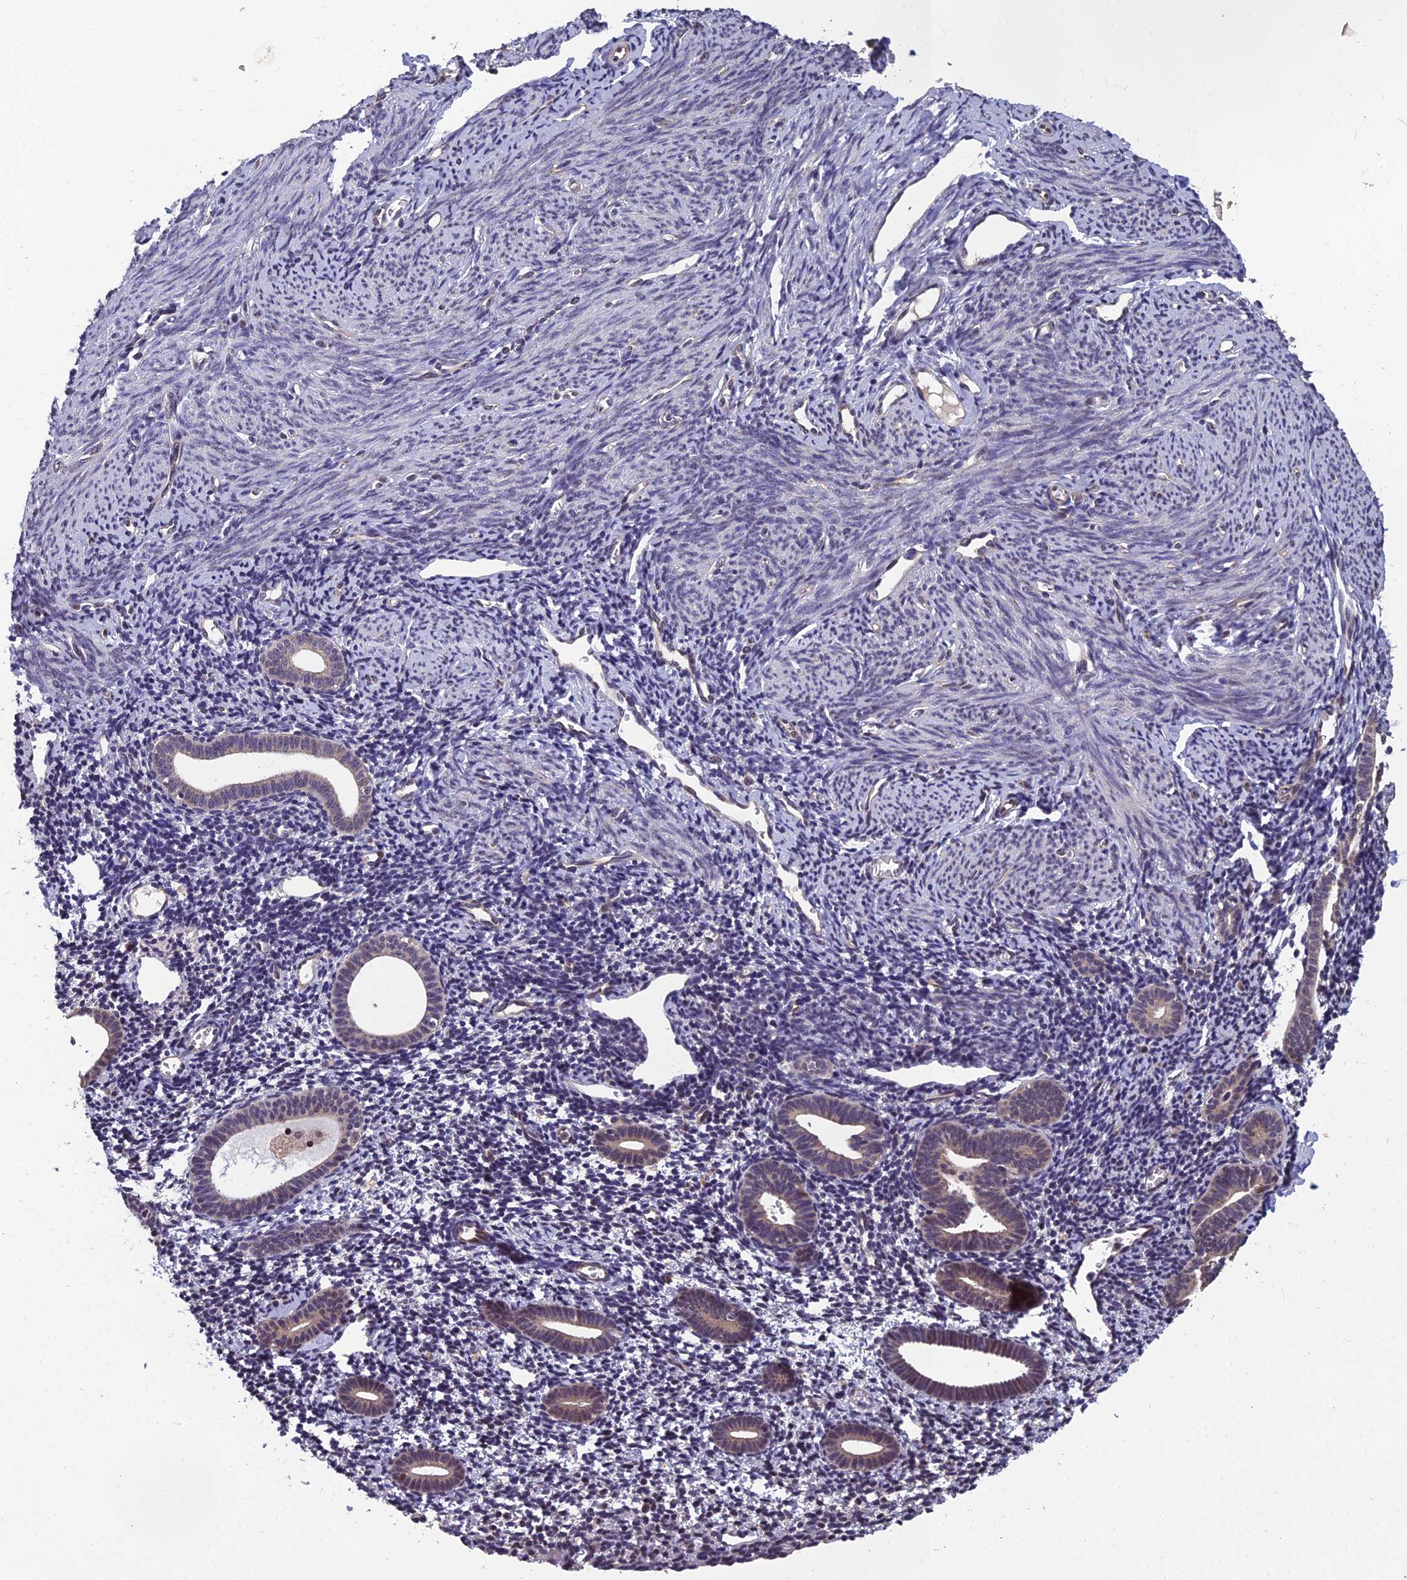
{"staining": {"intensity": "negative", "quantity": "none", "location": "none"}, "tissue": "endometrium", "cell_type": "Cells in endometrial stroma", "image_type": "normal", "snomed": [{"axis": "morphology", "description": "Normal tissue, NOS"}, {"axis": "topography", "description": "Endometrium"}], "caption": "Protein analysis of normal endometrium displays no significant positivity in cells in endometrial stroma.", "gene": "GRWD1", "patient": {"sex": "female", "age": 56}}